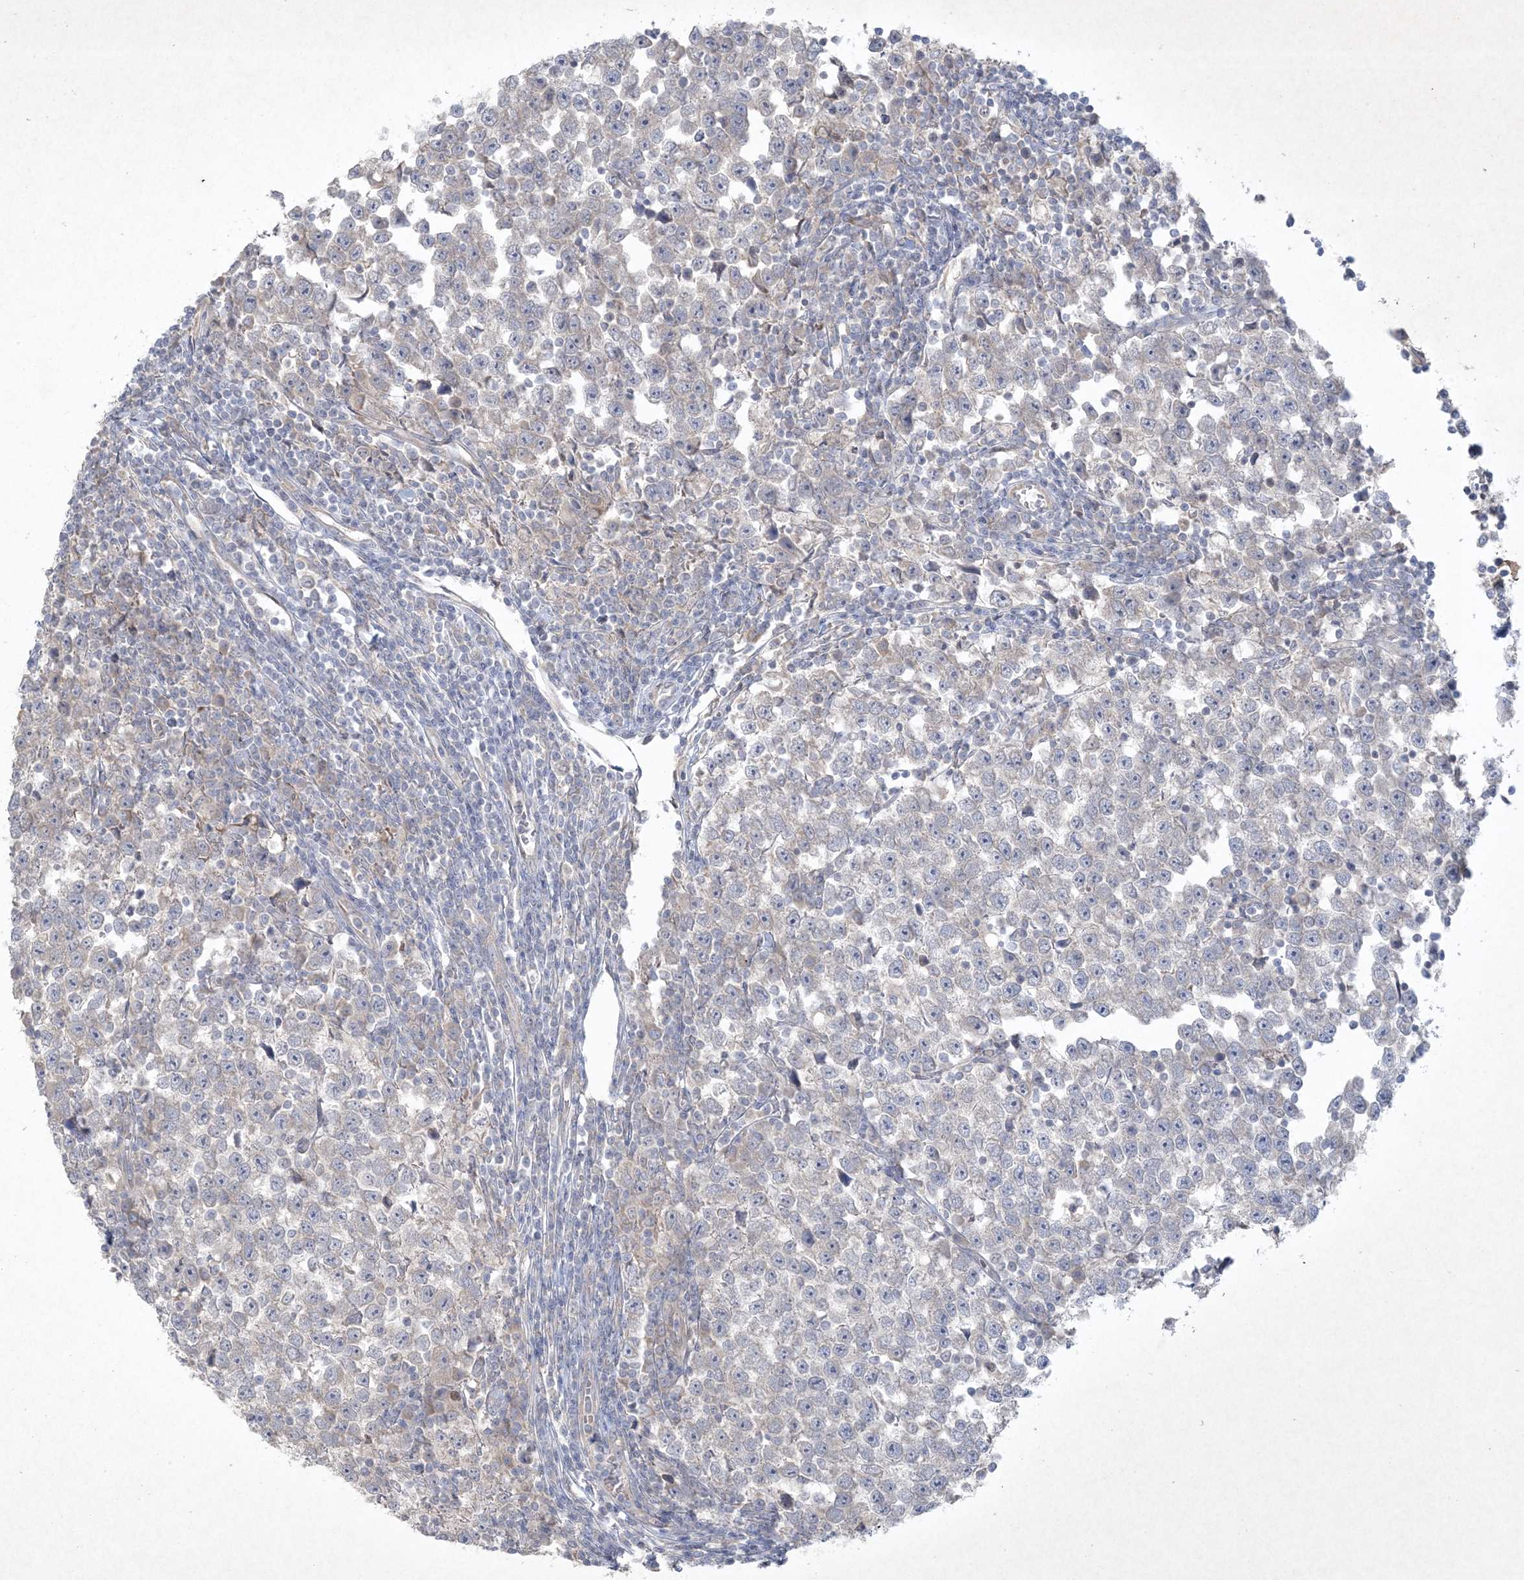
{"staining": {"intensity": "negative", "quantity": "none", "location": "none"}, "tissue": "testis cancer", "cell_type": "Tumor cells", "image_type": "cancer", "snomed": [{"axis": "morphology", "description": "Normal tissue, NOS"}, {"axis": "morphology", "description": "Seminoma, NOS"}, {"axis": "topography", "description": "Testis"}], "caption": "High power microscopy image of an immunohistochemistry image of seminoma (testis), revealing no significant expression in tumor cells. (DAB (3,3'-diaminobenzidine) immunohistochemistry (IHC) with hematoxylin counter stain).", "gene": "NRBP2", "patient": {"sex": "male", "age": 43}}